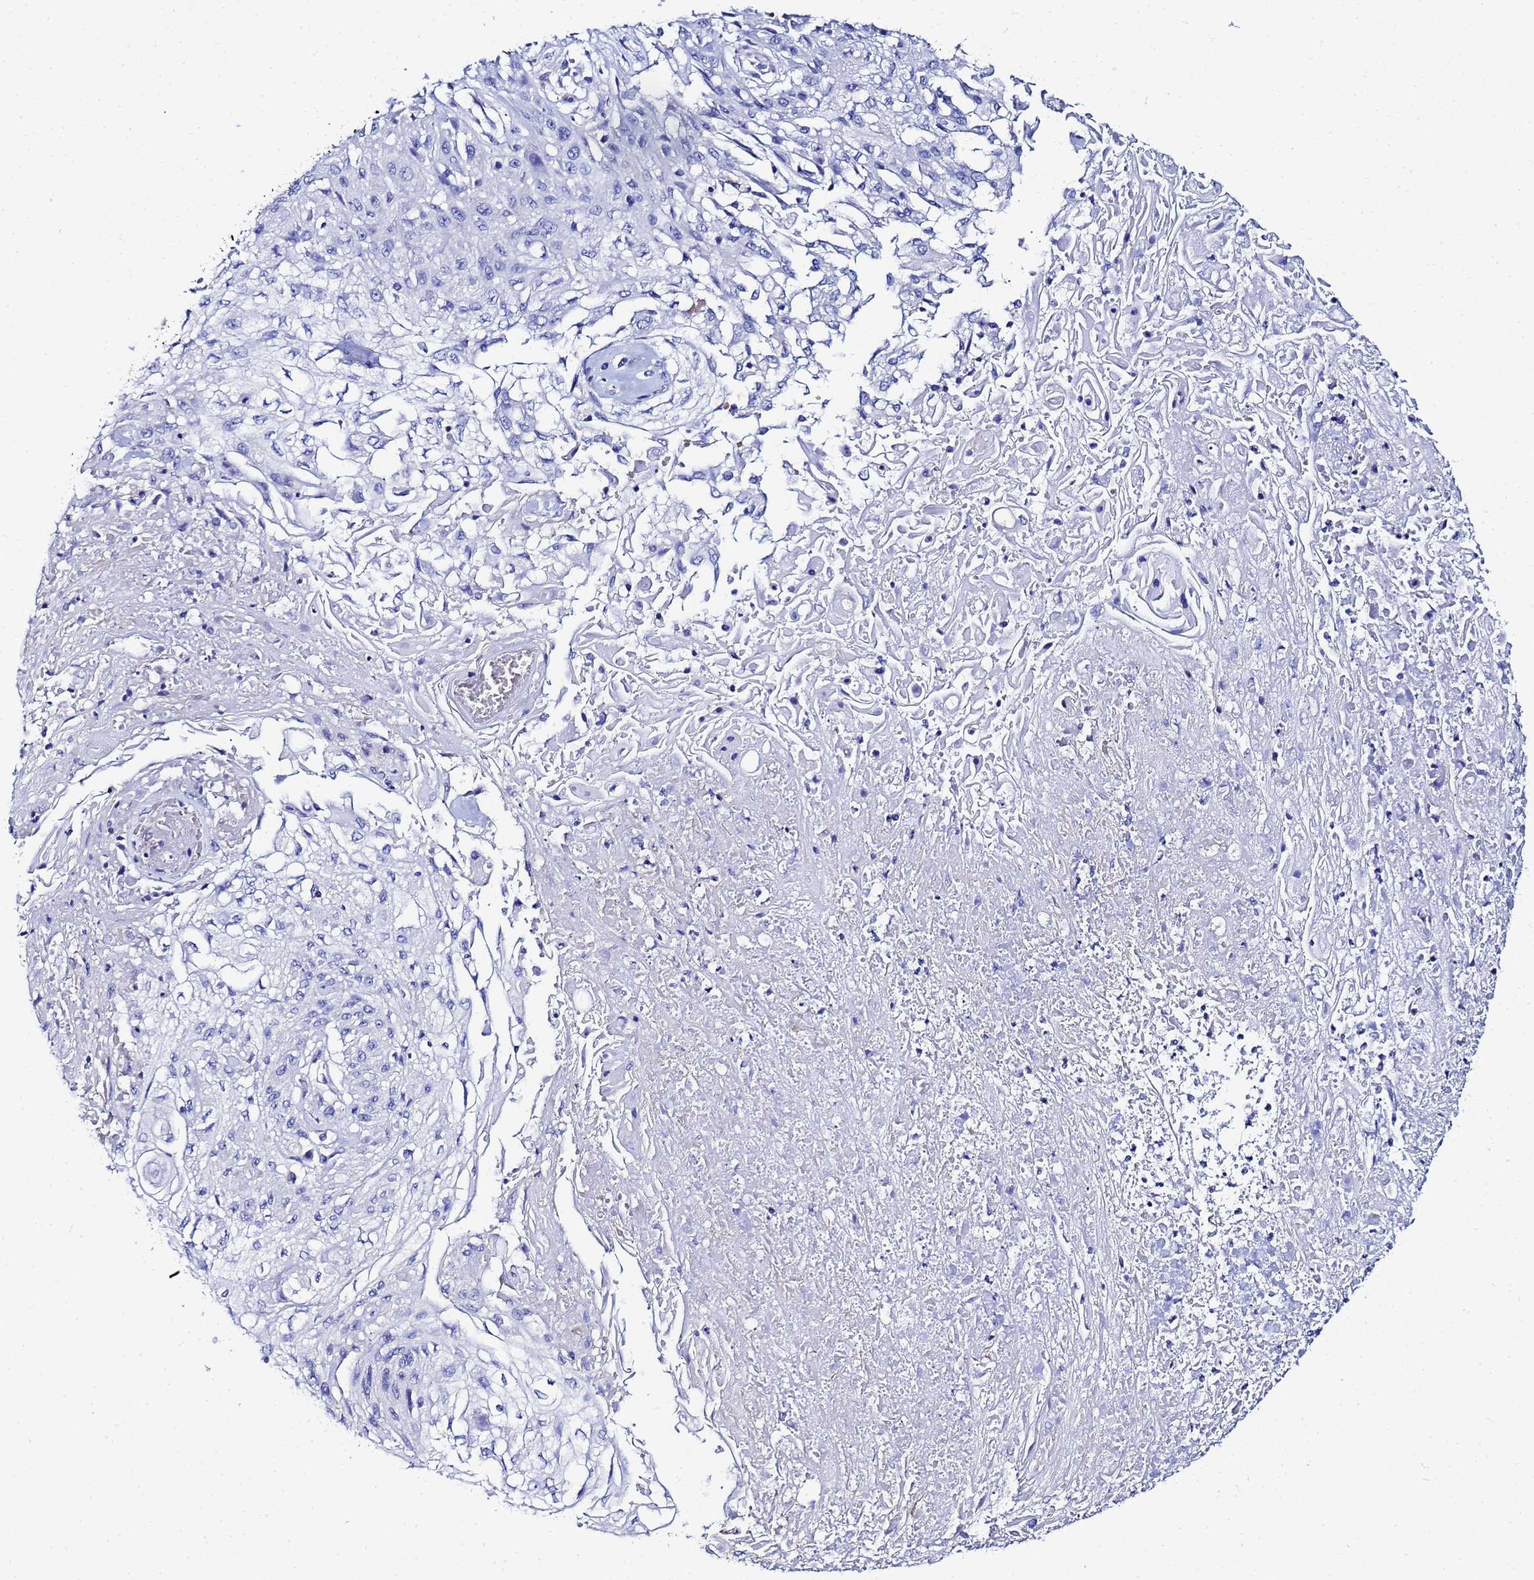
{"staining": {"intensity": "negative", "quantity": "none", "location": "none"}, "tissue": "skin cancer", "cell_type": "Tumor cells", "image_type": "cancer", "snomed": [{"axis": "morphology", "description": "Squamous cell carcinoma, NOS"}, {"axis": "morphology", "description": "Squamous cell carcinoma, metastatic, NOS"}, {"axis": "topography", "description": "Skin"}, {"axis": "topography", "description": "Lymph node"}], "caption": "An immunohistochemistry photomicrograph of metastatic squamous cell carcinoma (skin) is shown. There is no staining in tumor cells of metastatic squamous cell carcinoma (skin). (DAB (3,3'-diaminobenzidine) immunohistochemistry (IHC) visualized using brightfield microscopy, high magnification).", "gene": "ZNF26", "patient": {"sex": "male", "age": 75}}